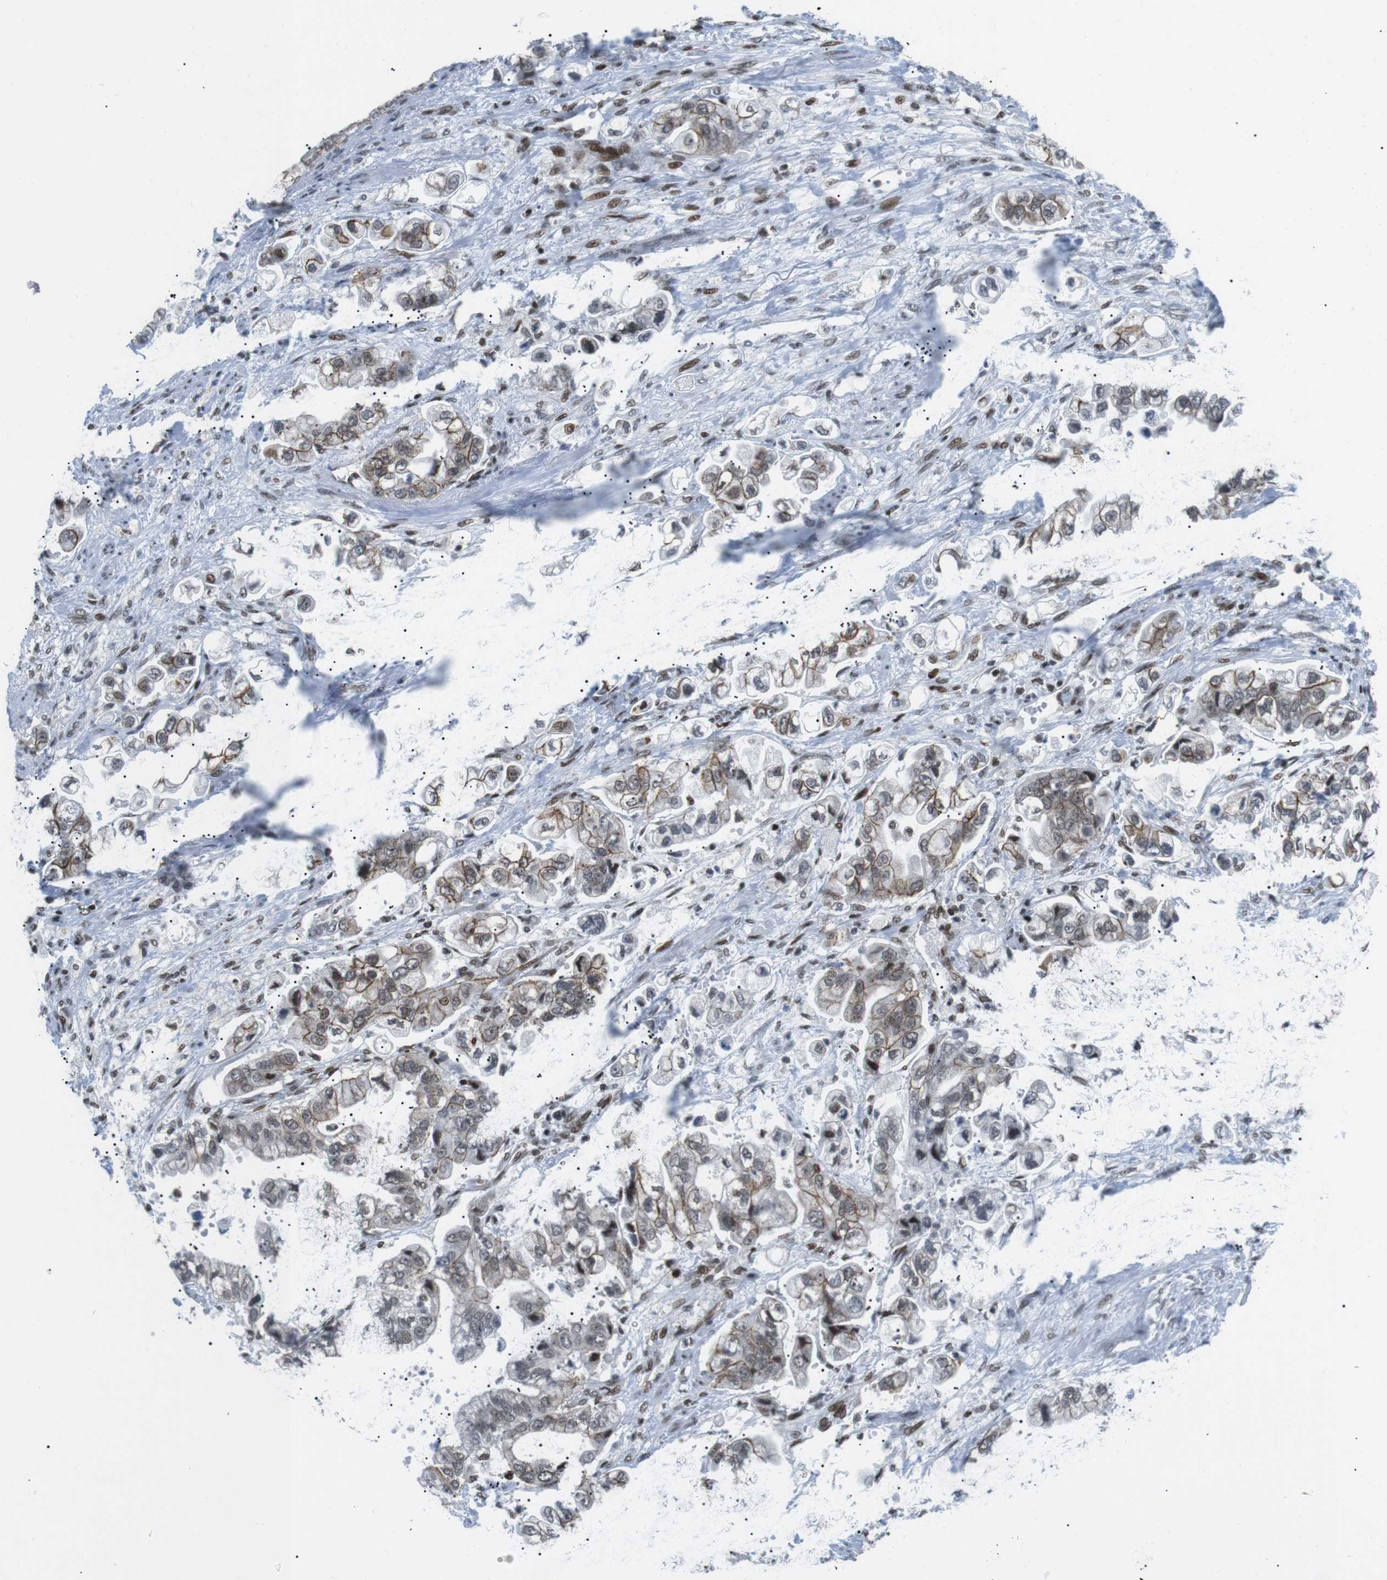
{"staining": {"intensity": "moderate", "quantity": "25%-75%", "location": "cytoplasmic/membranous,nuclear"}, "tissue": "stomach cancer", "cell_type": "Tumor cells", "image_type": "cancer", "snomed": [{"axis": "morphology", "description": "Normal tissue, NOS"}, {"axis": "morphology", "description": "Adenocarcinoma, NOS"}, {"axis": "topography", "description": "Stomach"}], "caption": "About 25%-75% of tumor cells in human stomach cancer (adenocarcinoma) exhibit moderate cytoplasmic/membranous and nuclear protein staining as visualized by brown immunohistochemical staining.", "gene": "ARID1A", "patient": {"sex": "male", "age": 62}}